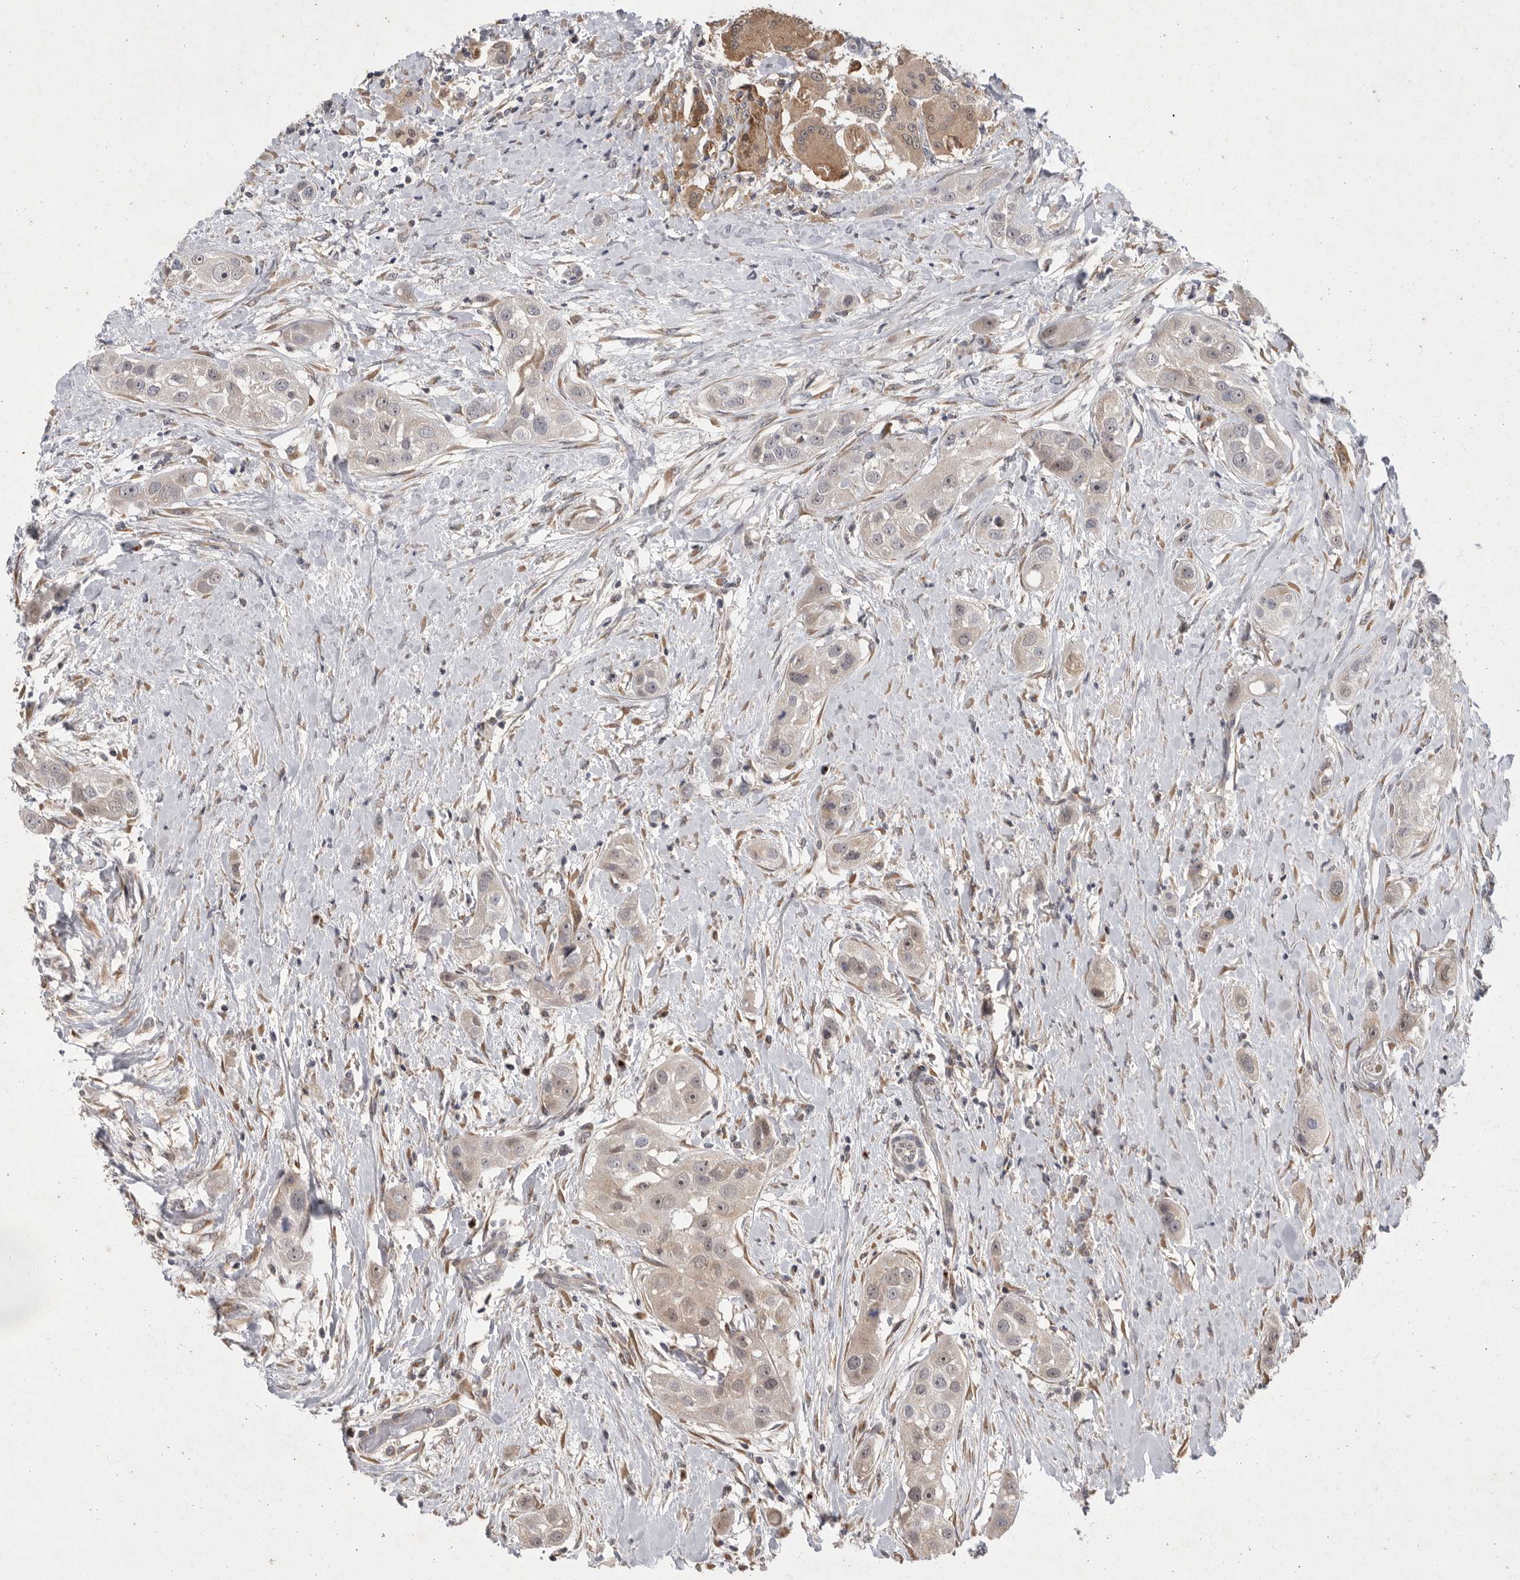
{"staining": {"intensity": "moderate", "quantity": "<25%", "location": "cytoplasmic/membranous"}, "tissue": "head and neck cancer", "cell_type": "Tumor cells", "image_type": "cancer", "snomed": [{"axis": "morphology", "description": "Normal tissue, NOS"}, {"axis": "morphology", "description": "Squamous cell carcinoma, NOS"}, {"axis": "topography", "description": "Skeletal muscle"}, {"axis": "topography", "description": "Head-Neck"}], "caption": "An IHC histopathology image of neoplastic tissue is shown. Protein staining in brown labels moderate cytoplasmic/membranous positivity in head and neck squamous cell carcinoma within tumor cells.", "gene": "MAN2A1", "patient": {"sex": "male", "age": 51}}